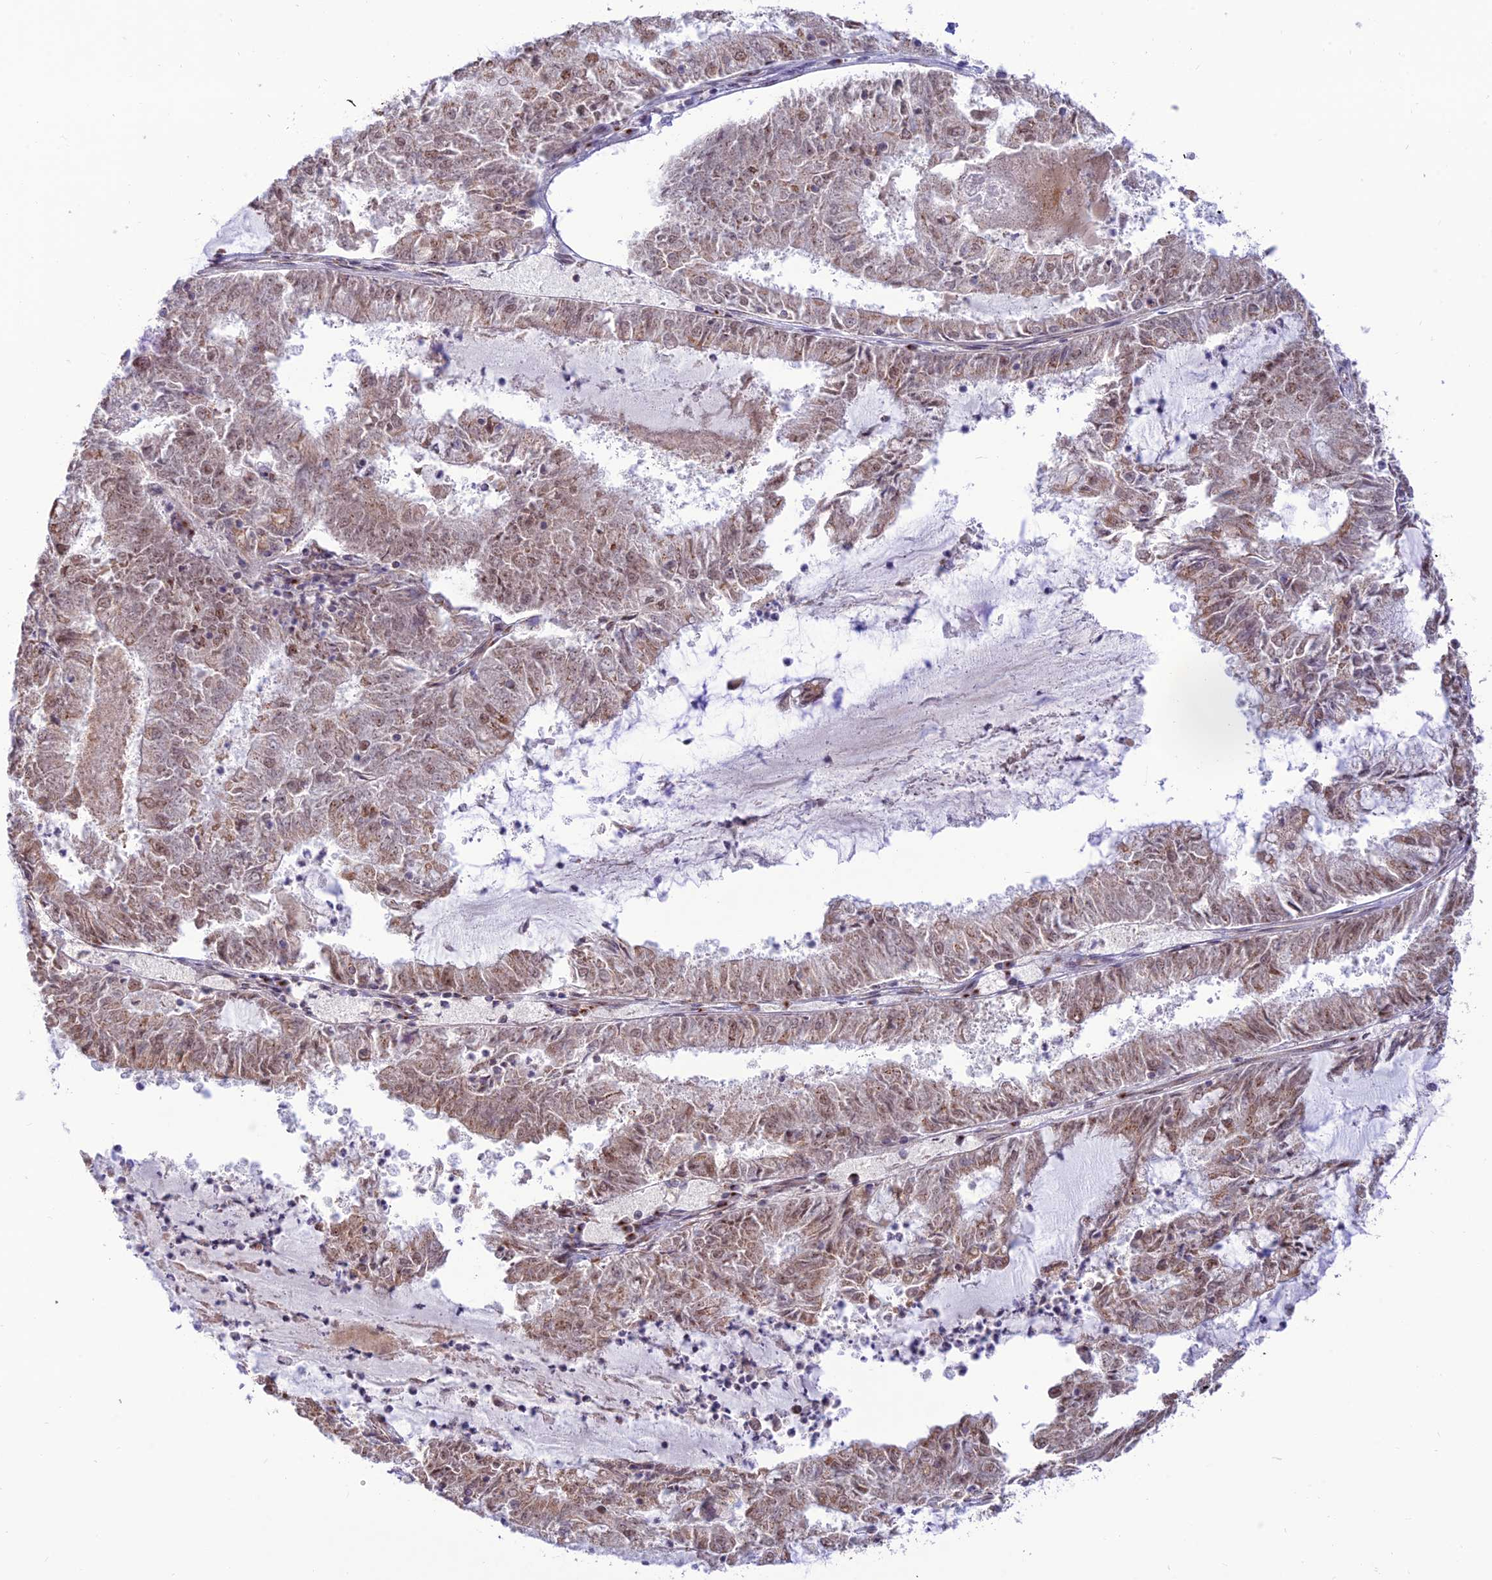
{"staining": {"intensity": "weak", "quantity": ">75%", "location": "cytoplasmic/membranous"}, "tissue": "endometrial cancer", "cell_type": "Tumor cells", "image_type": "cancer", "snomed": [{"axis": "morphology", "description": "Adenocarcinoma, NOS"}, {"axis": "topography", "description": "Endometrium"}], "caption": "Human adenocarcinoma (endometrial) stained with a brown dye displays weak cytoplasmic/membranous positive staining in approximately >75% of tumor cells.", "gene": "GOLGA3", "patient": {"sex": "female", "age": 57}}